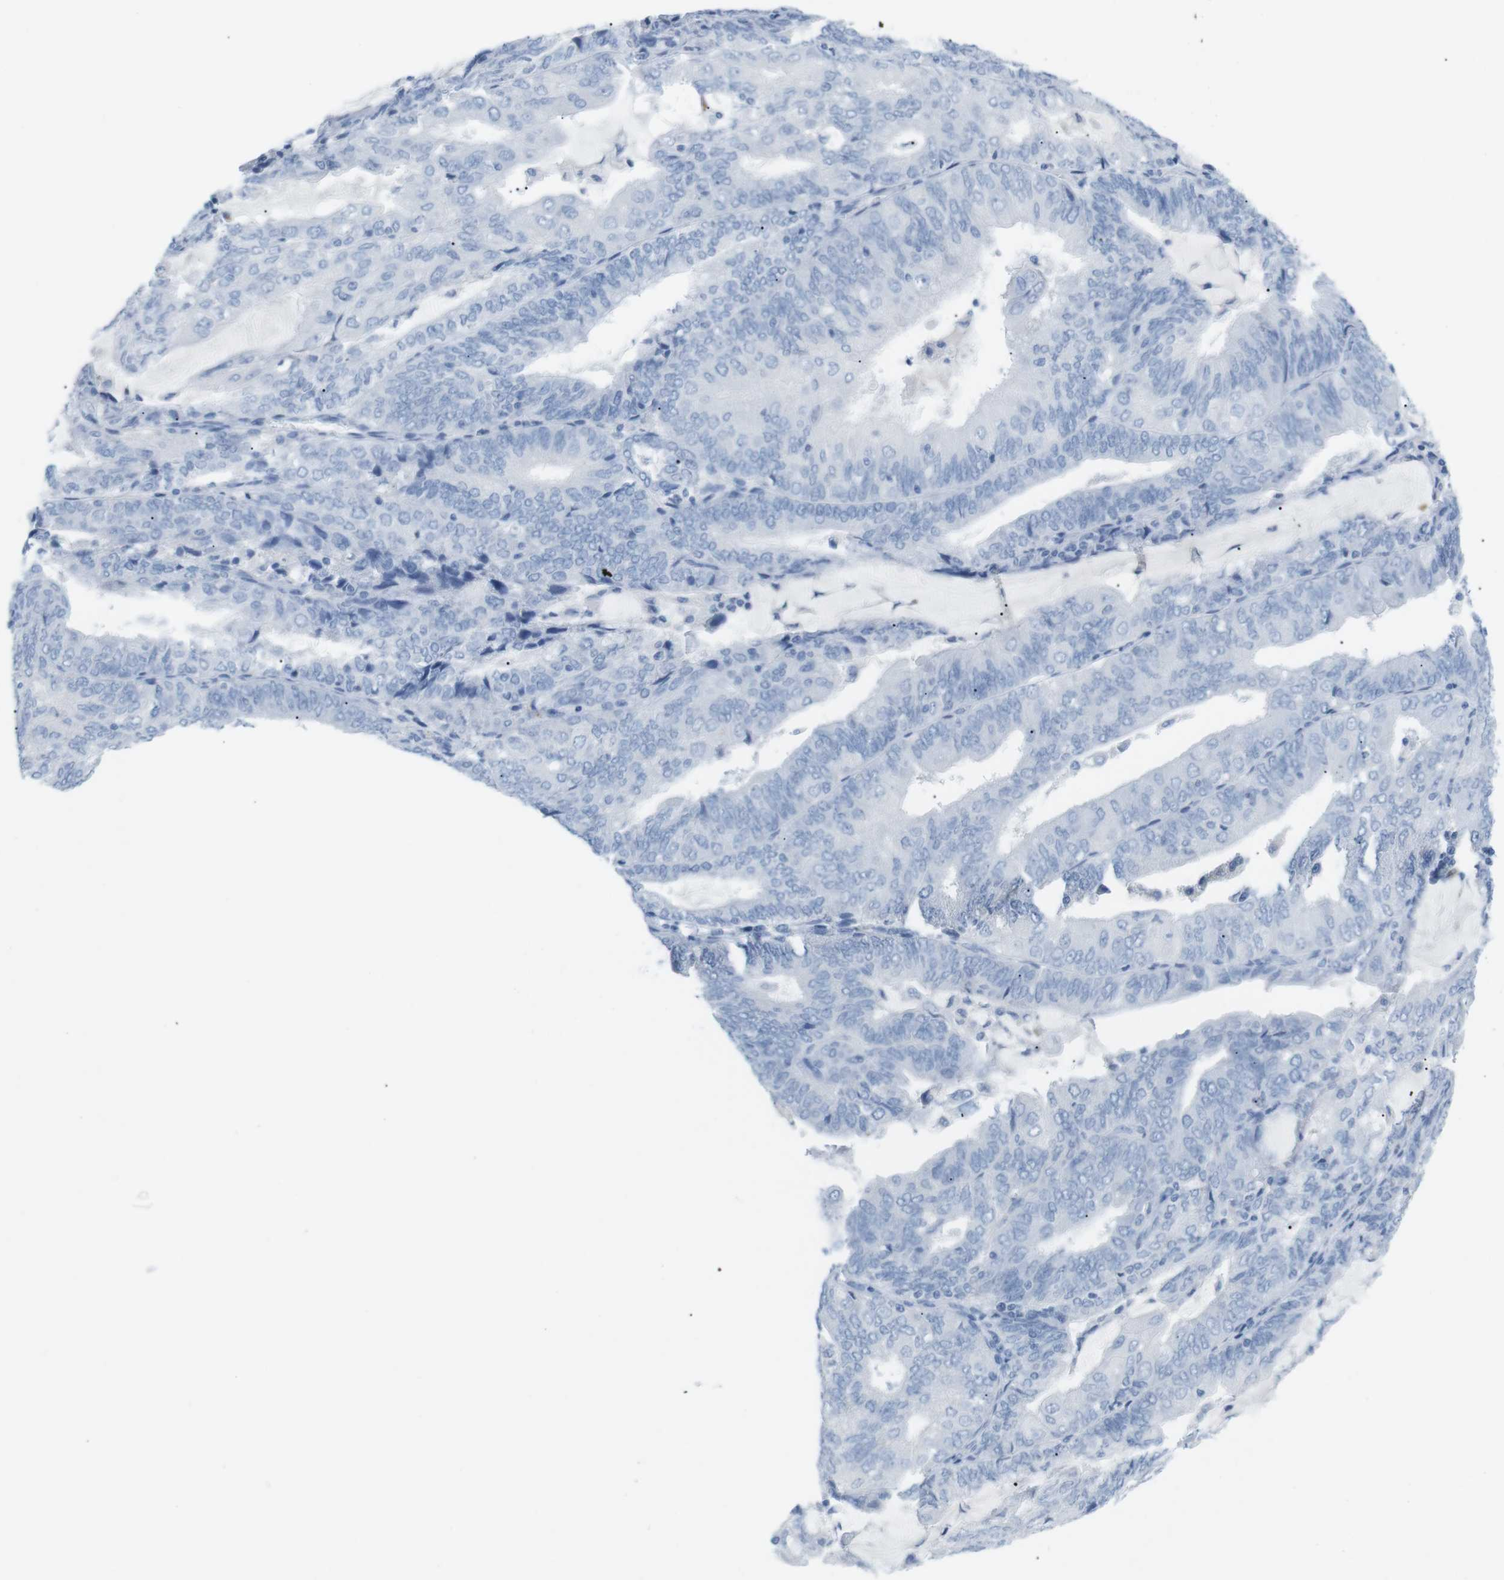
{"staining": {"intensity": "negative", "quantity": "none", "location": "none"}, "tissue": "endometrial cancer", "cell_type": "Tumor cells", "image_type": "cancer", "snomed": [{"axis": "morphology", "description": "Adenocarcinoma, NOS"}, {"axis": "topography", "description": "Endometrium"}], "caption": "Immunohistochemistry (IHC) micrograph of human endometrial adenocarcinoma stained for a protein (brown), which reveals no positivity in tumor cells.", "gene": "HBG2", "patient": {"sex": "female", "age": 81}}